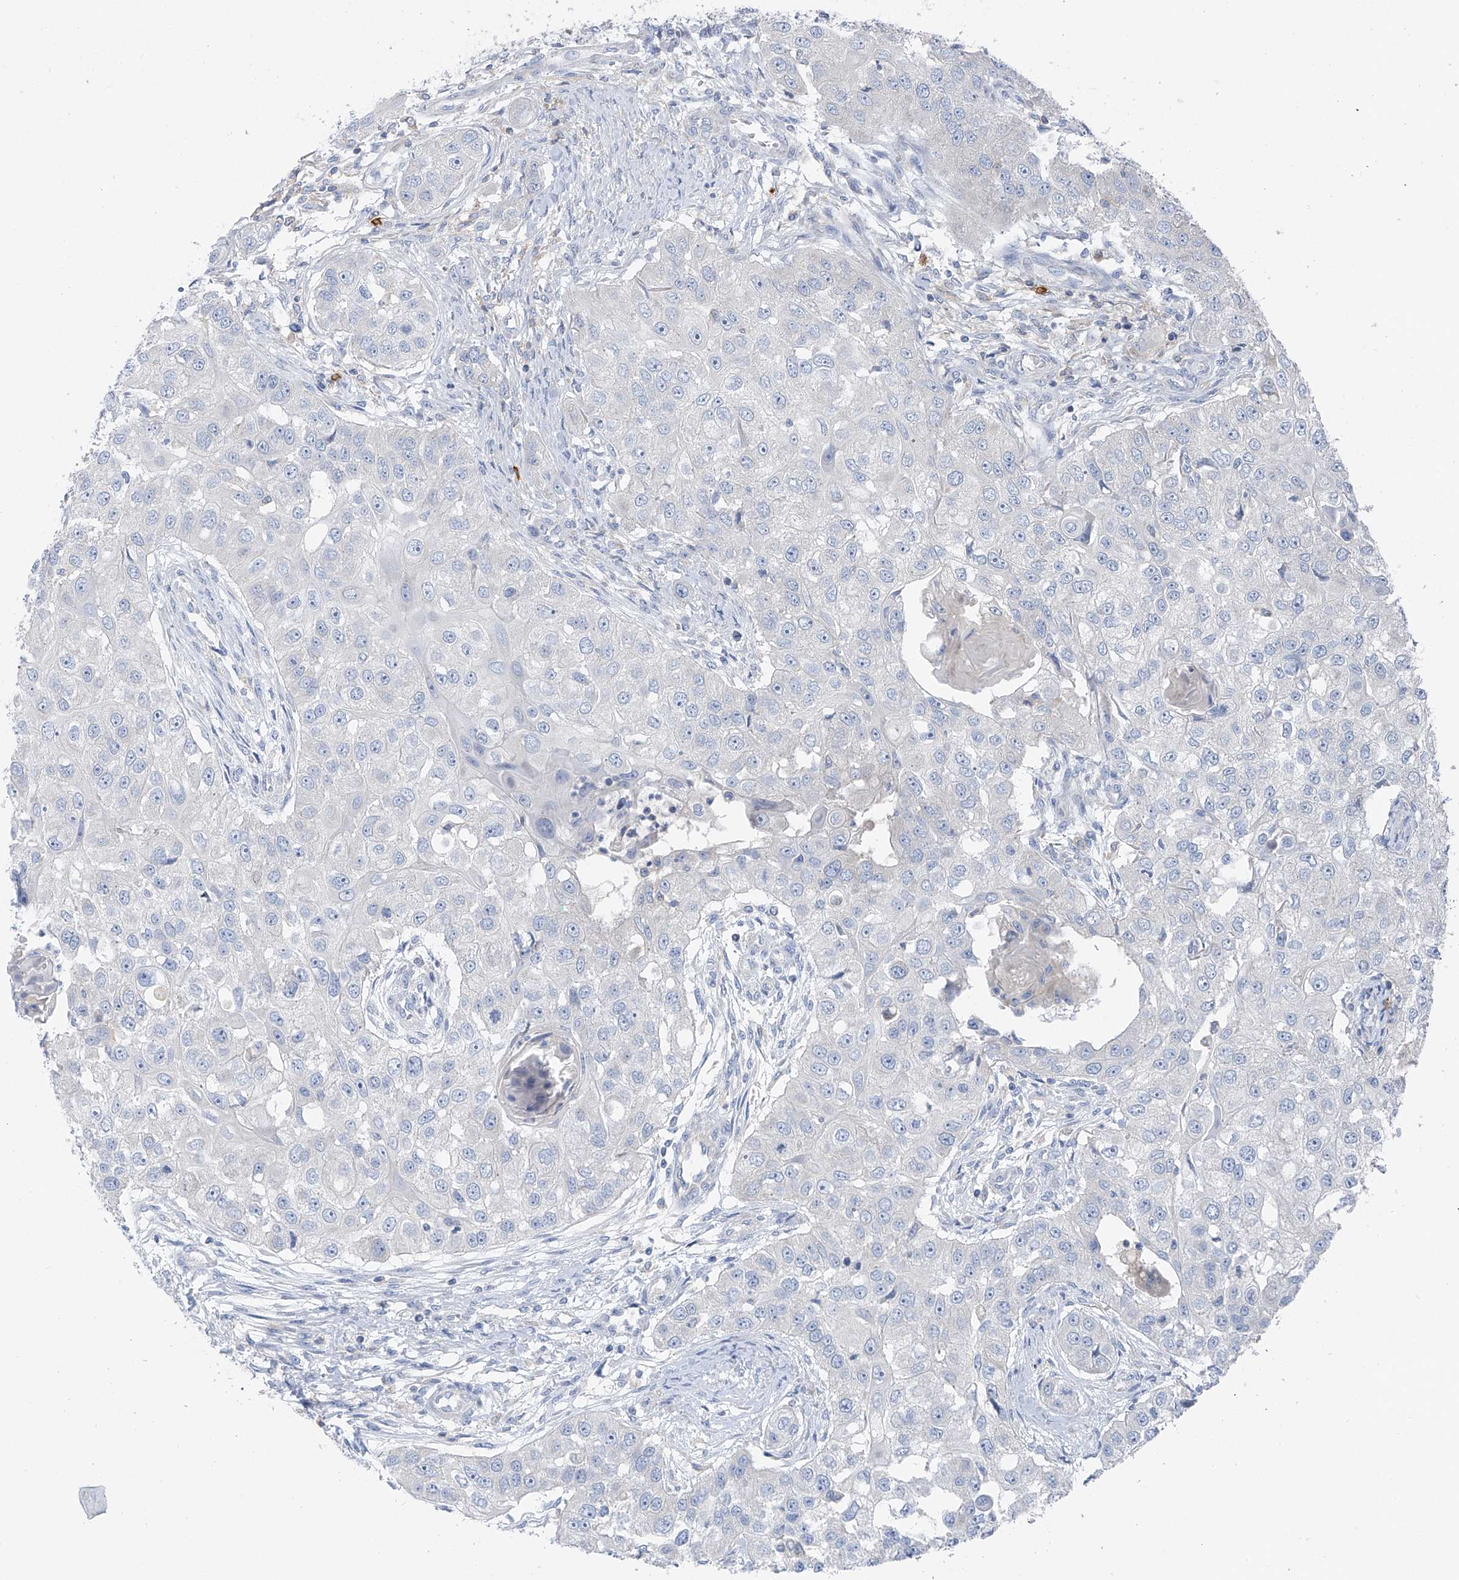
{"staining": {"intensity": "negative", "quantity": "none", "location": "none"}, "tissue": "head and neck cancer", "cell_type": "Tumor cells", "image_type": "cancer", "snomed": [{"axis": "morphology", "description": "Normal tissue, NOS"}, {"axis": "morphology", "description": "Squamous cell carcinoma, NOS"}, {"axis": "topography", "description": "Skeletal muscle"}, {"axis": "topography", "description": "Head-Neck"}], "caption": "An immunohistochemistry image of head and neck squamous cell carcinoma is shown. There is no staining in tumor cells of head and neck squamous cell carcinoma.", "gene": "POMGNT2", "patient": {"sex": "male", "age": 51}}